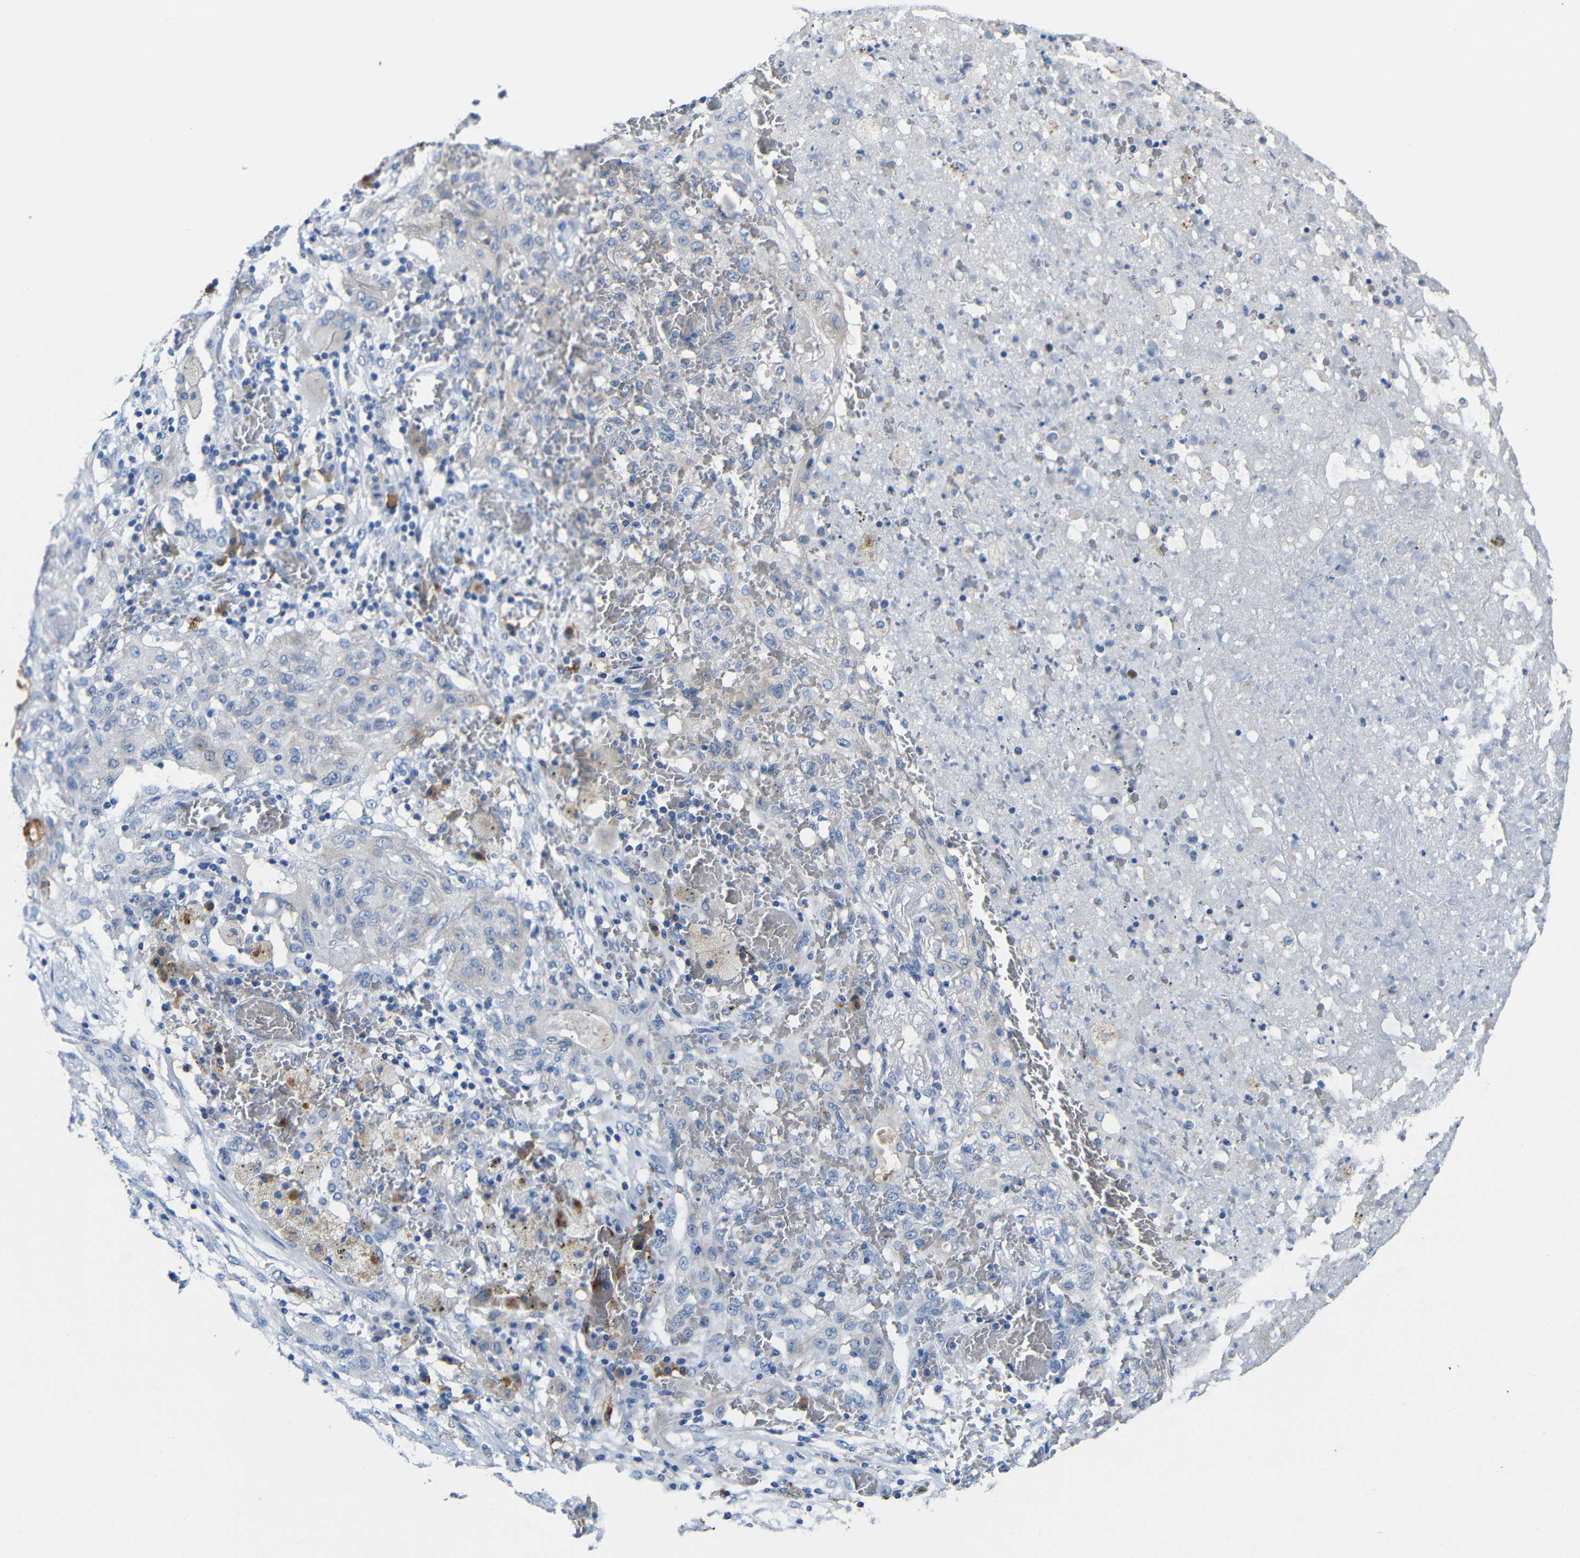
{"staining": {"intensity": "weak", "quantity": "<25%", "location": "cytoplasmic/membranous"}, "tissue": "lung cancer", "cell_type": "Tumor cells", "image_type": "cancer", "snomed": [{"axis": "morphology", "description": "Squamous cell carcinoma, NOS"}, {"axis": "topography", "description": "Lung"}], "caption": "Tumor cells are negative for brown protein staining in lung cancer.", "gene": "ACKR2", "patient": {"sex": "female", "age": 47}}